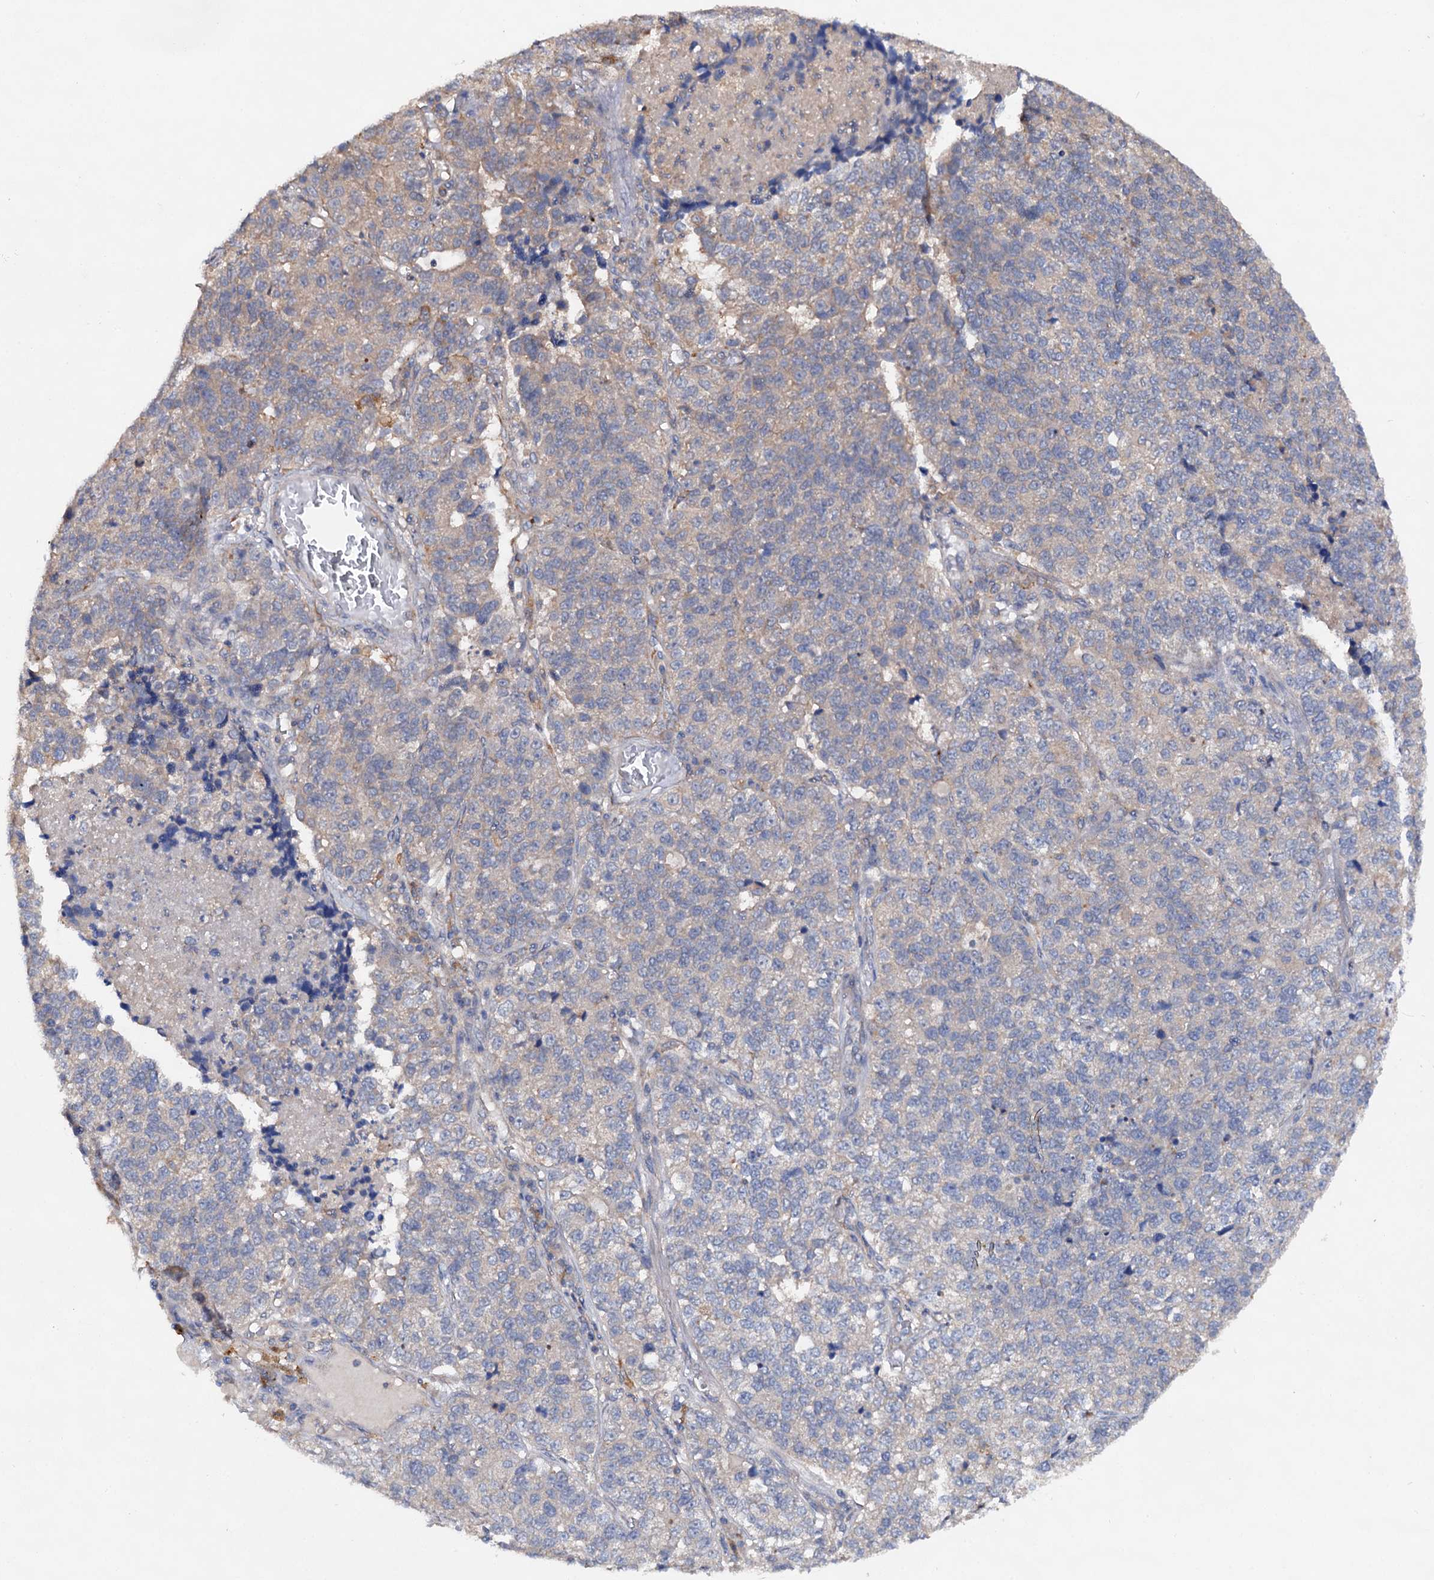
{"staining": {"intensity": "negative", "quantity": "none", "location": "none"}, "tissue": "lung cancer", "cell_type": "Tumor cells", "image_type": "cancer", "snomed": [{"axis": "morphology", "description": "Adenocarcinoma, NOS"}, {"axis": "topography", "description": "Lung"}], "caption": "An immunohistochemistry (IHC) image of lung adenocarcinoma is shown. There is no staining in tumor cells of lung adenocarcinoma. (Immunohistochemistry, brightfield microscopy, high magnification).", "gene": "VPS29", "patient": {"sex": "male", "age": 49}}